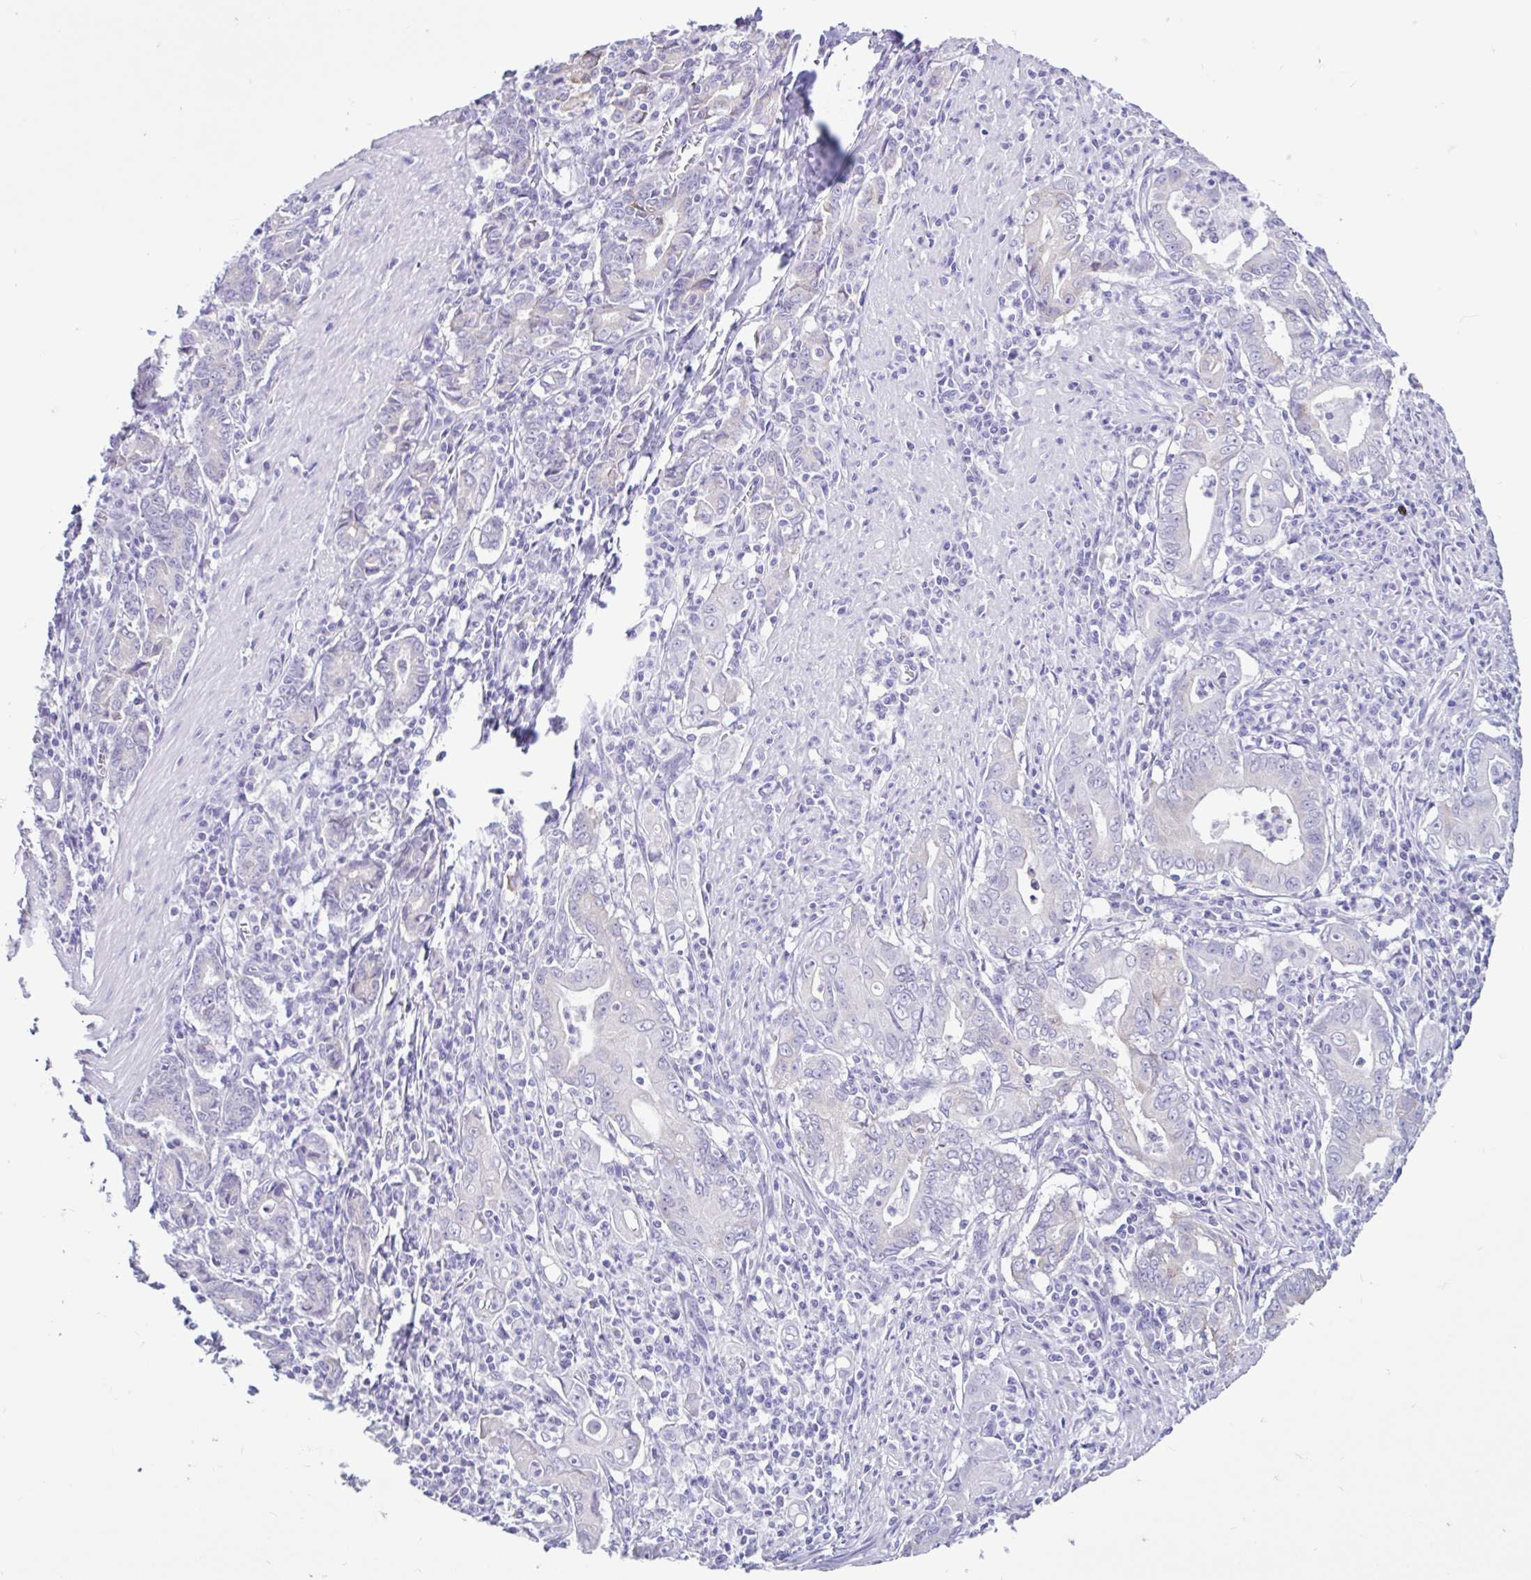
{"staining": {"intensity": "negative", "quantity": "none", "location": "none"}, "tissue": "stomach cancer", "cell_type": "Tumor cells", "image_type": "cancer", "snomed": [{"axis": "morphology", "description": "Adenocarcinoma, NOS"}, {"axis": "topography", "description": "Stomach, upper"}], "caption": "Tumor cells are negative for brown protein staining in adenocarcinoma (stomach). (DAB (3,3'-diaminobenzidine) immunohistochemistry visualized using brightfield microscopy, high magnification).", "gene": "CYP19A1", "patient": {"sex": "female", "age": 79}}